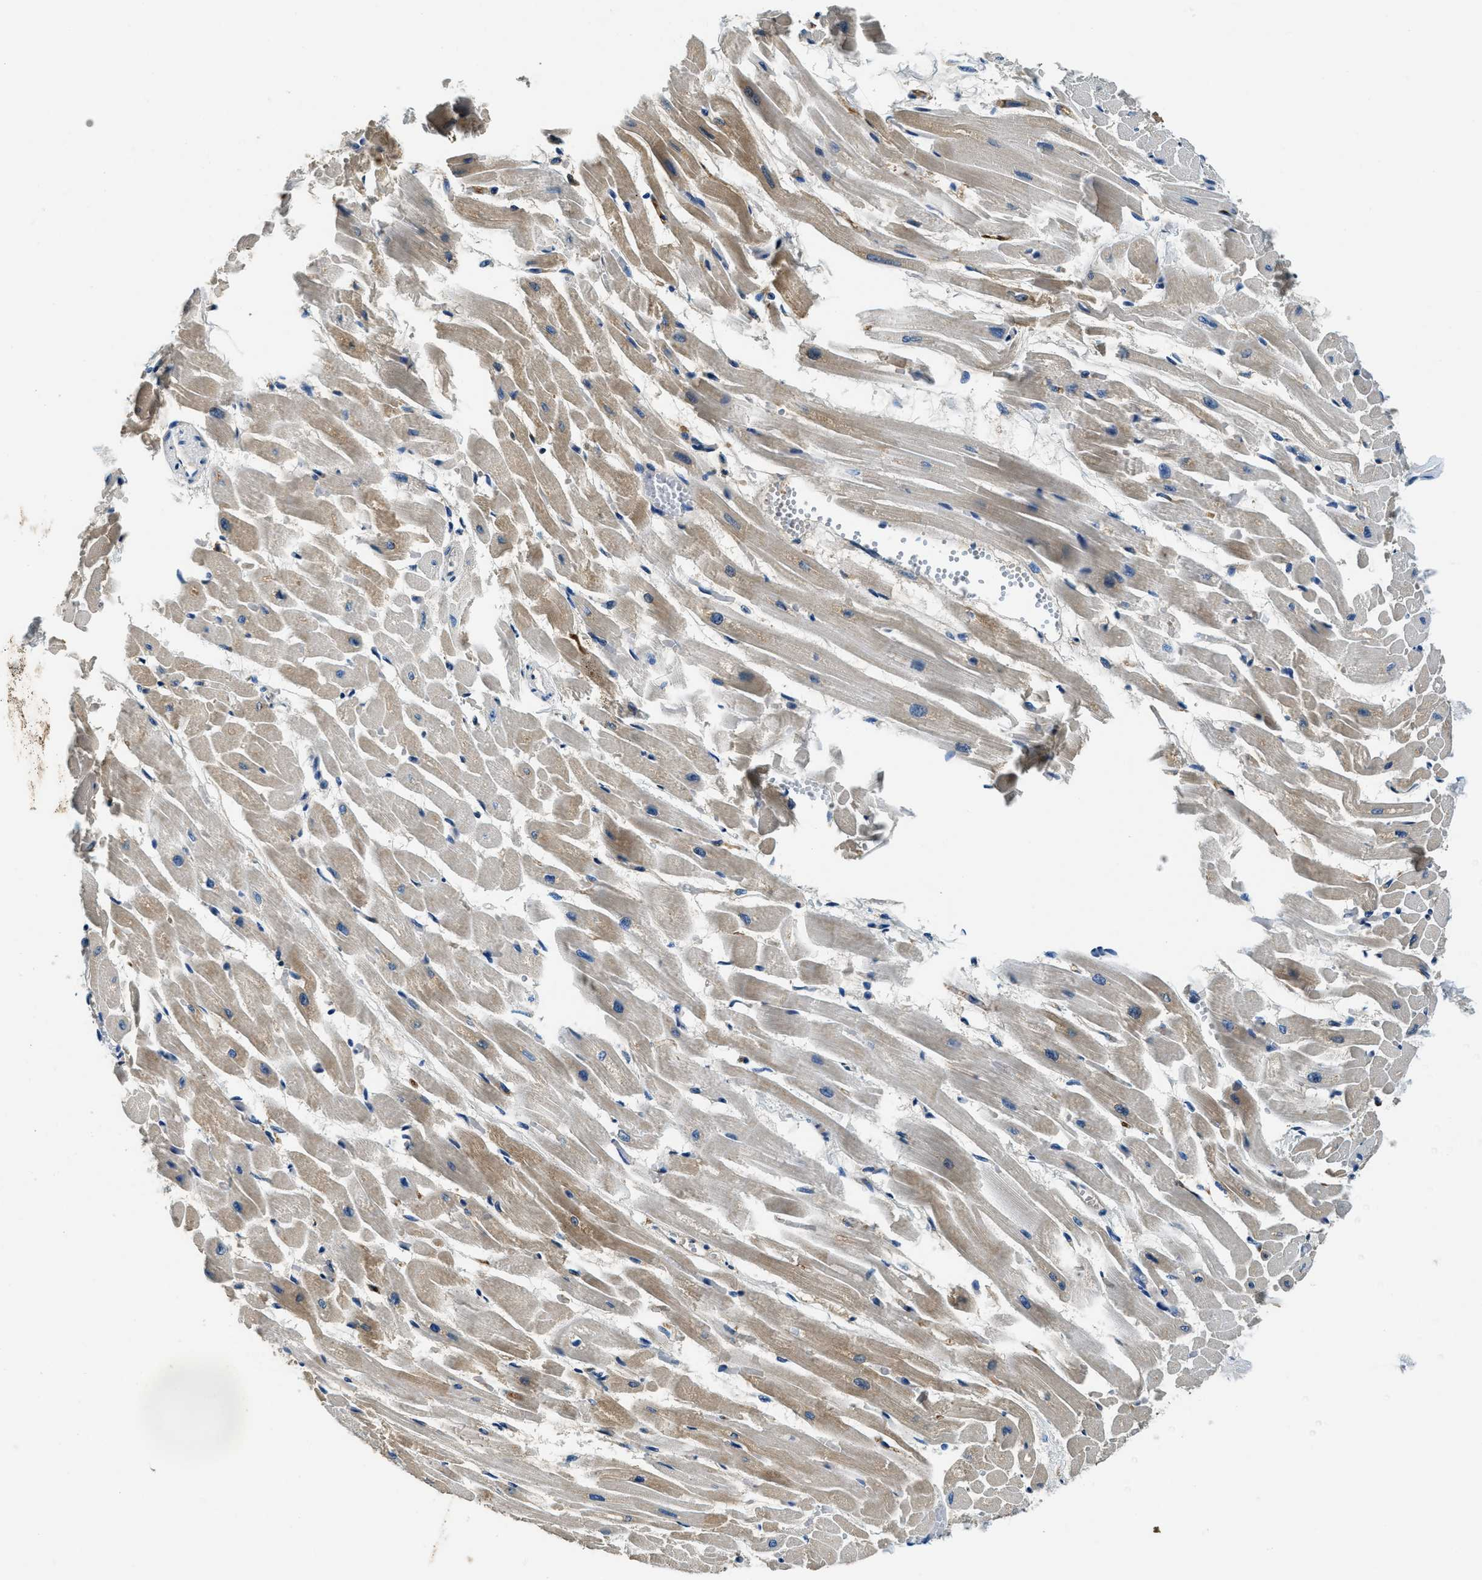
{"staining": {"intensity": "moderate", "quantity": "<25%", "location": "cytoplasmic/membranous"}, "tissue": "heart muscle", "cell_type": "Cardiomyocytes", "image_type": "normal", "snomed": [{"axis": "morphology", "description": "Normal tissue, NOS"}, {"axis": "topography", "description": "Heart"}], "caption": "The photomicrograph exhibits immunohistochemical staining of unremarkable heart muscle. There is moderate cytoplasmic/membranous positivity is identified in approximately <25% of cardiomyocytes.", "gene": "TMEM186", "patient": {"sex": "male", "age": 45}}